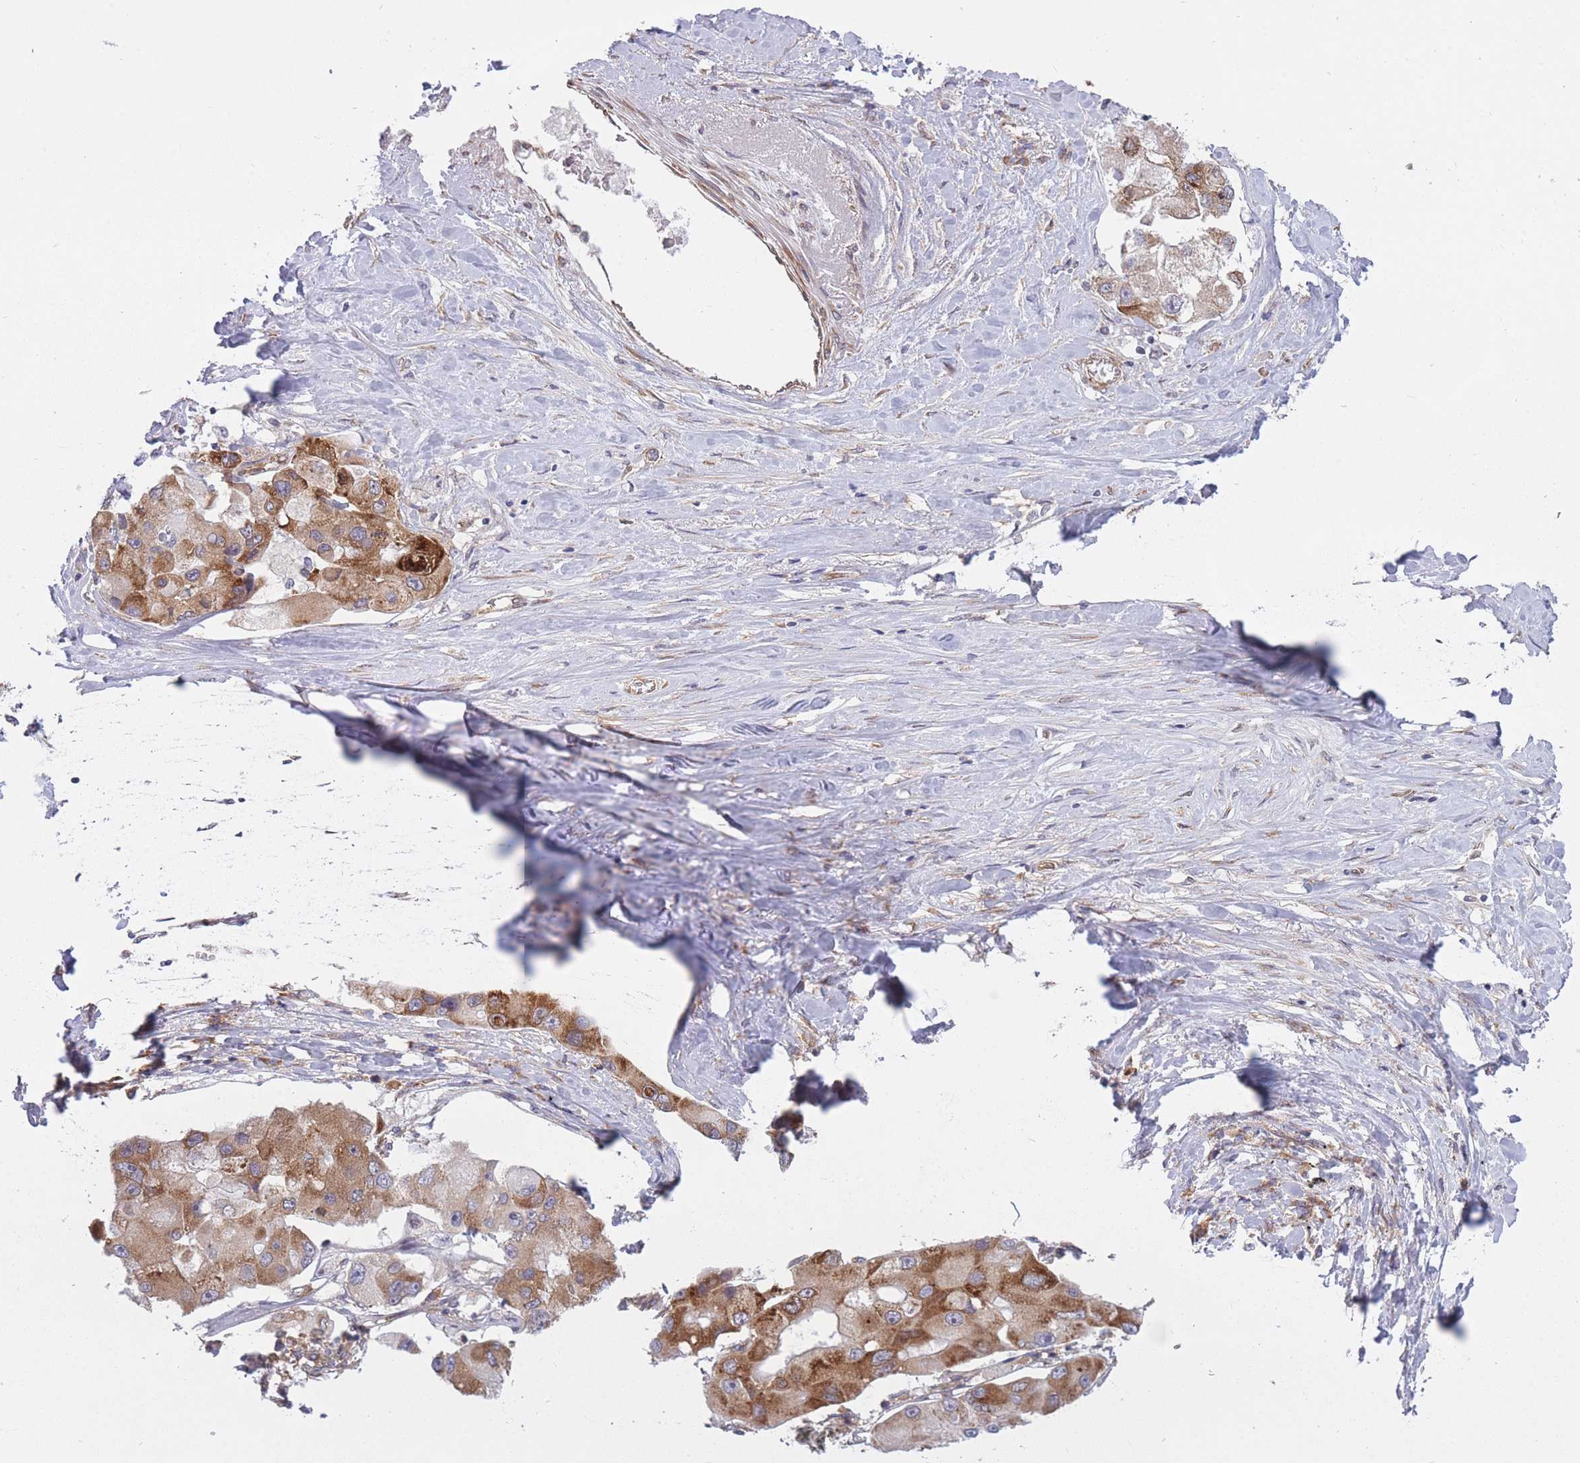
{"staining": {"intensity": "moderate", "quantity": ">75%", "location": "cytoplasmic/membranous"}, "tissue": "lung cancer", "cell_type": "Tumor cells", "image_type": "cancer", "snomed": [{"axis": "morphology", "description": "Adenocarcinoma, NOS"}, {"axis": "topography", "description": "Lung"}], "caption": "Protein positivity by immunohistochemistry (IHC) demonstrates moderate cytoplasmic/membranous staining in approximately >75% of tumor cells in adenocarcinoma (lung).", "gene": "CCDC124", "patient": {"sex": "female", "age": 54}}